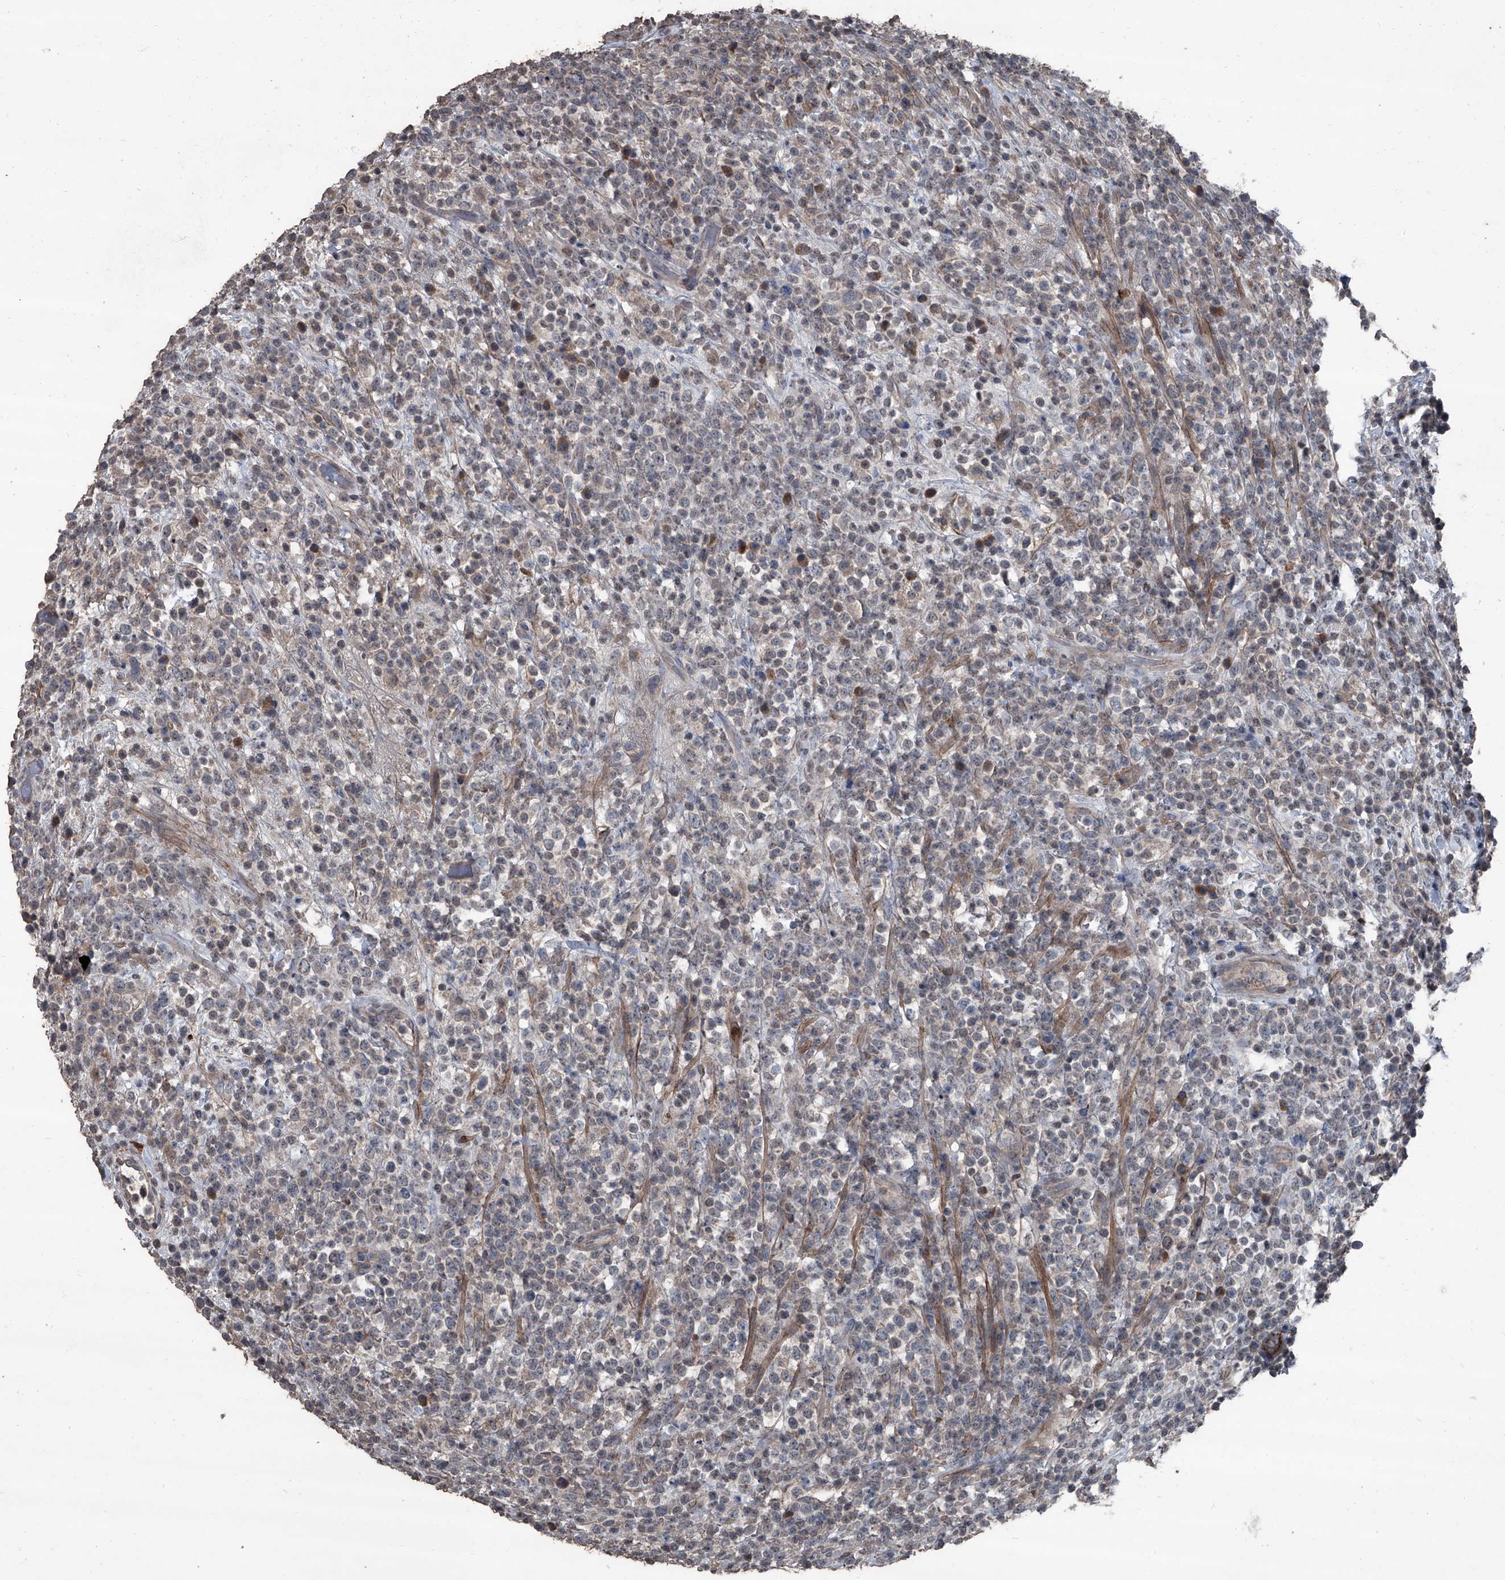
{"staining": {"intensity": "moderate", "quantity": "<25%", "location": "cytoplasmic/membranous"}, "tissue": "lymphoma", "cell_type": "Tumor cells", "image_type": "cancer", "snomed": [{"axis": "morphology", "description": "Malignant lymphoma, non-Hodgkin's type, High grade"}, {"axis": "topography", "description": "Colon"}], "caption": "Lymphoma stained with a brown dye demonstrates moderate cytoplasmic/membranous positive staining in about <25% of tumor cells.", "gene": "OARD1", "patient": {"sex": "female", "age": 53}}